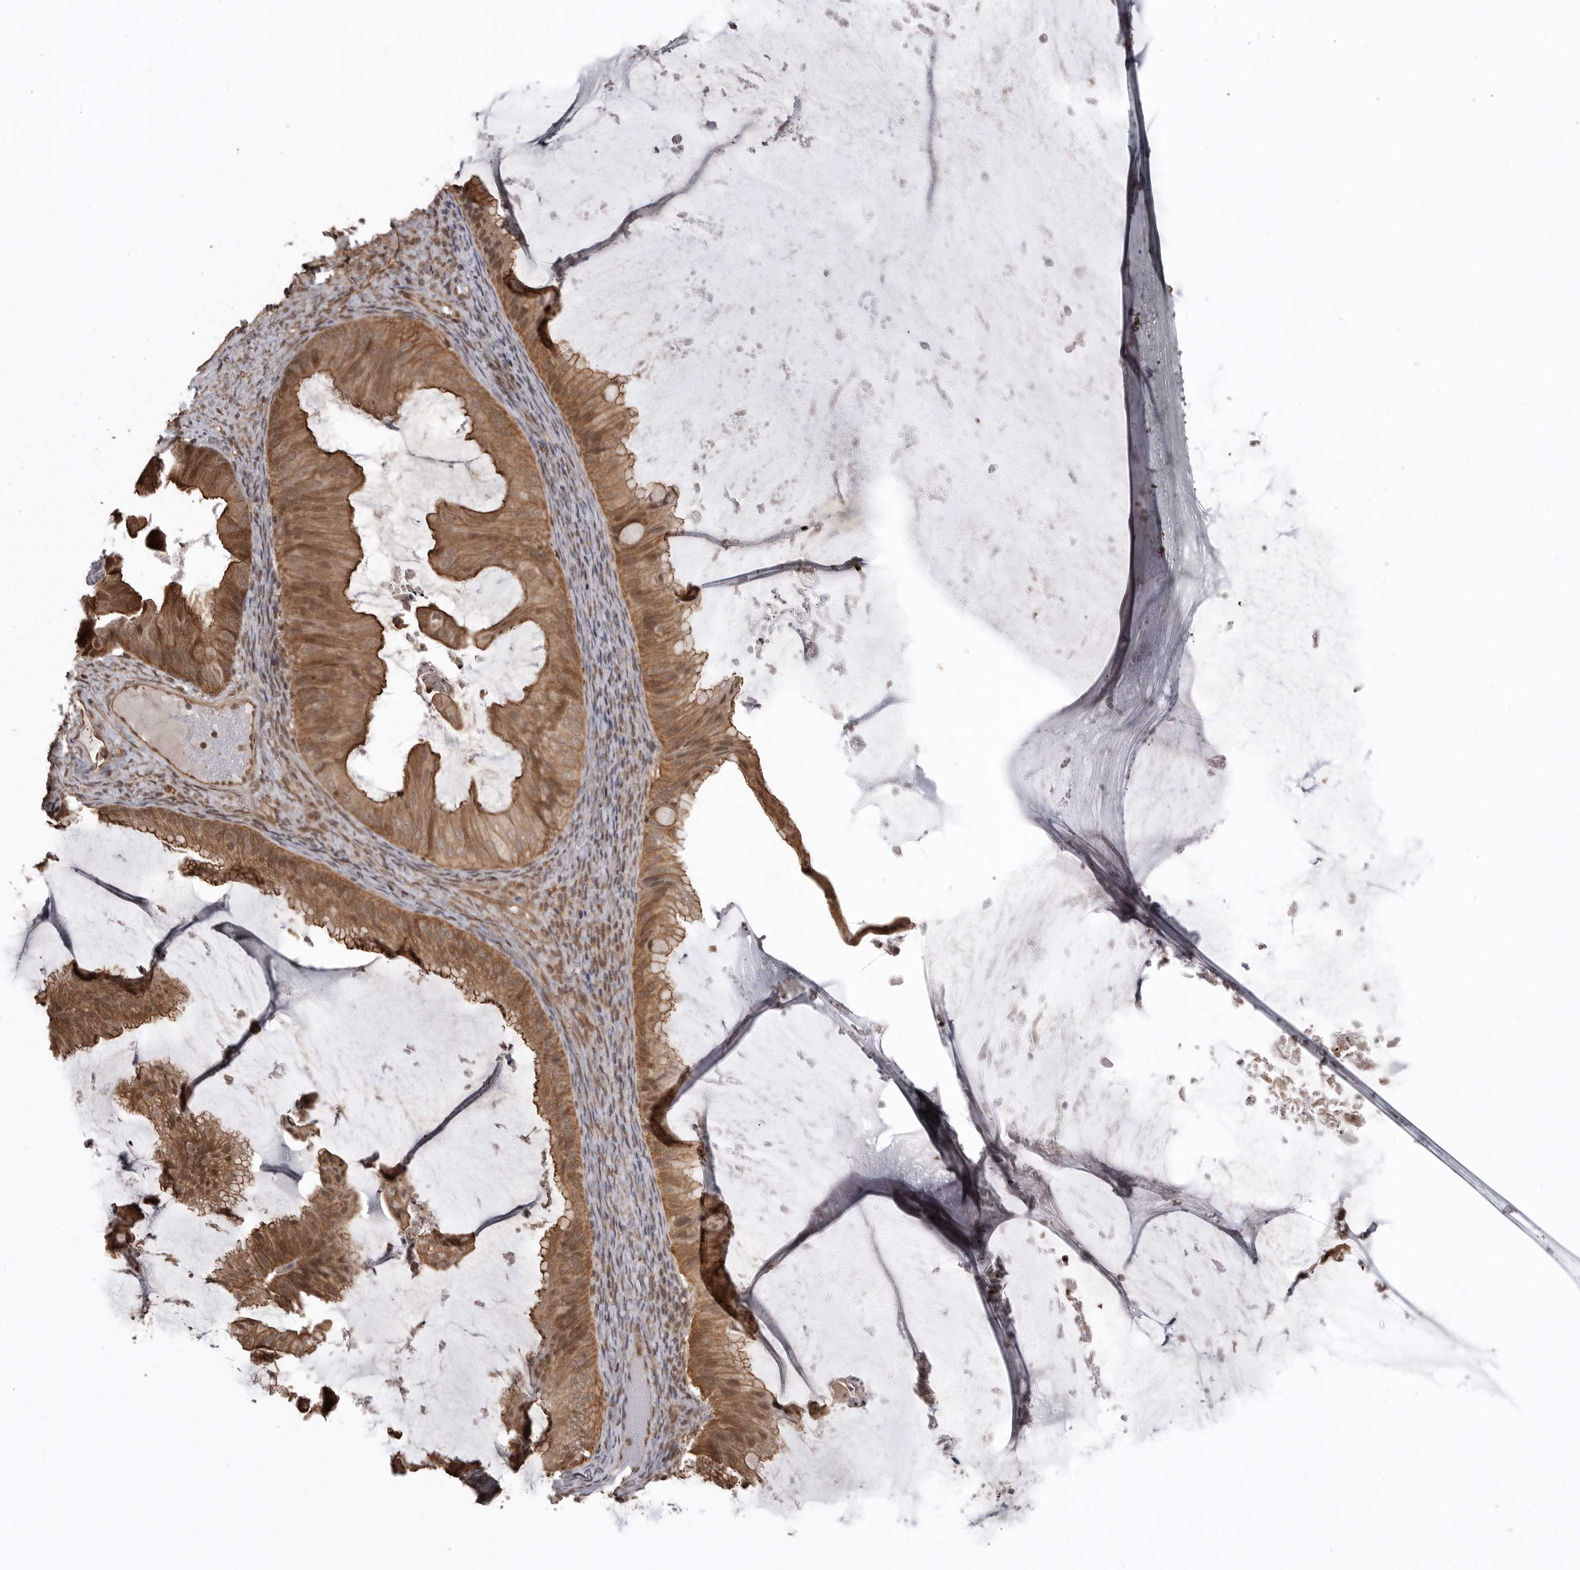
{"staining": {"intensity": "moderate", "quantity": ">75%", "location": "cytoplasmic/membranous"}, "tissue": "ovarian cancer", "cell_type": "Tumor cells", "image_type": "cancer", "snomed": [{"axis": "morphology", "description": "Cystadenocarcinoma, mucinous, NOS"}, {"axis": "topography", "description": "Ovary"}], "caption": "Brown immunohistochemical staining in ovarian cancer shows moderate cytoplasmic/membranous expression in approximately >75% of tumor cells.", "gene": "DNAJC8", "patient": {"sex": "female", "age": 61}}